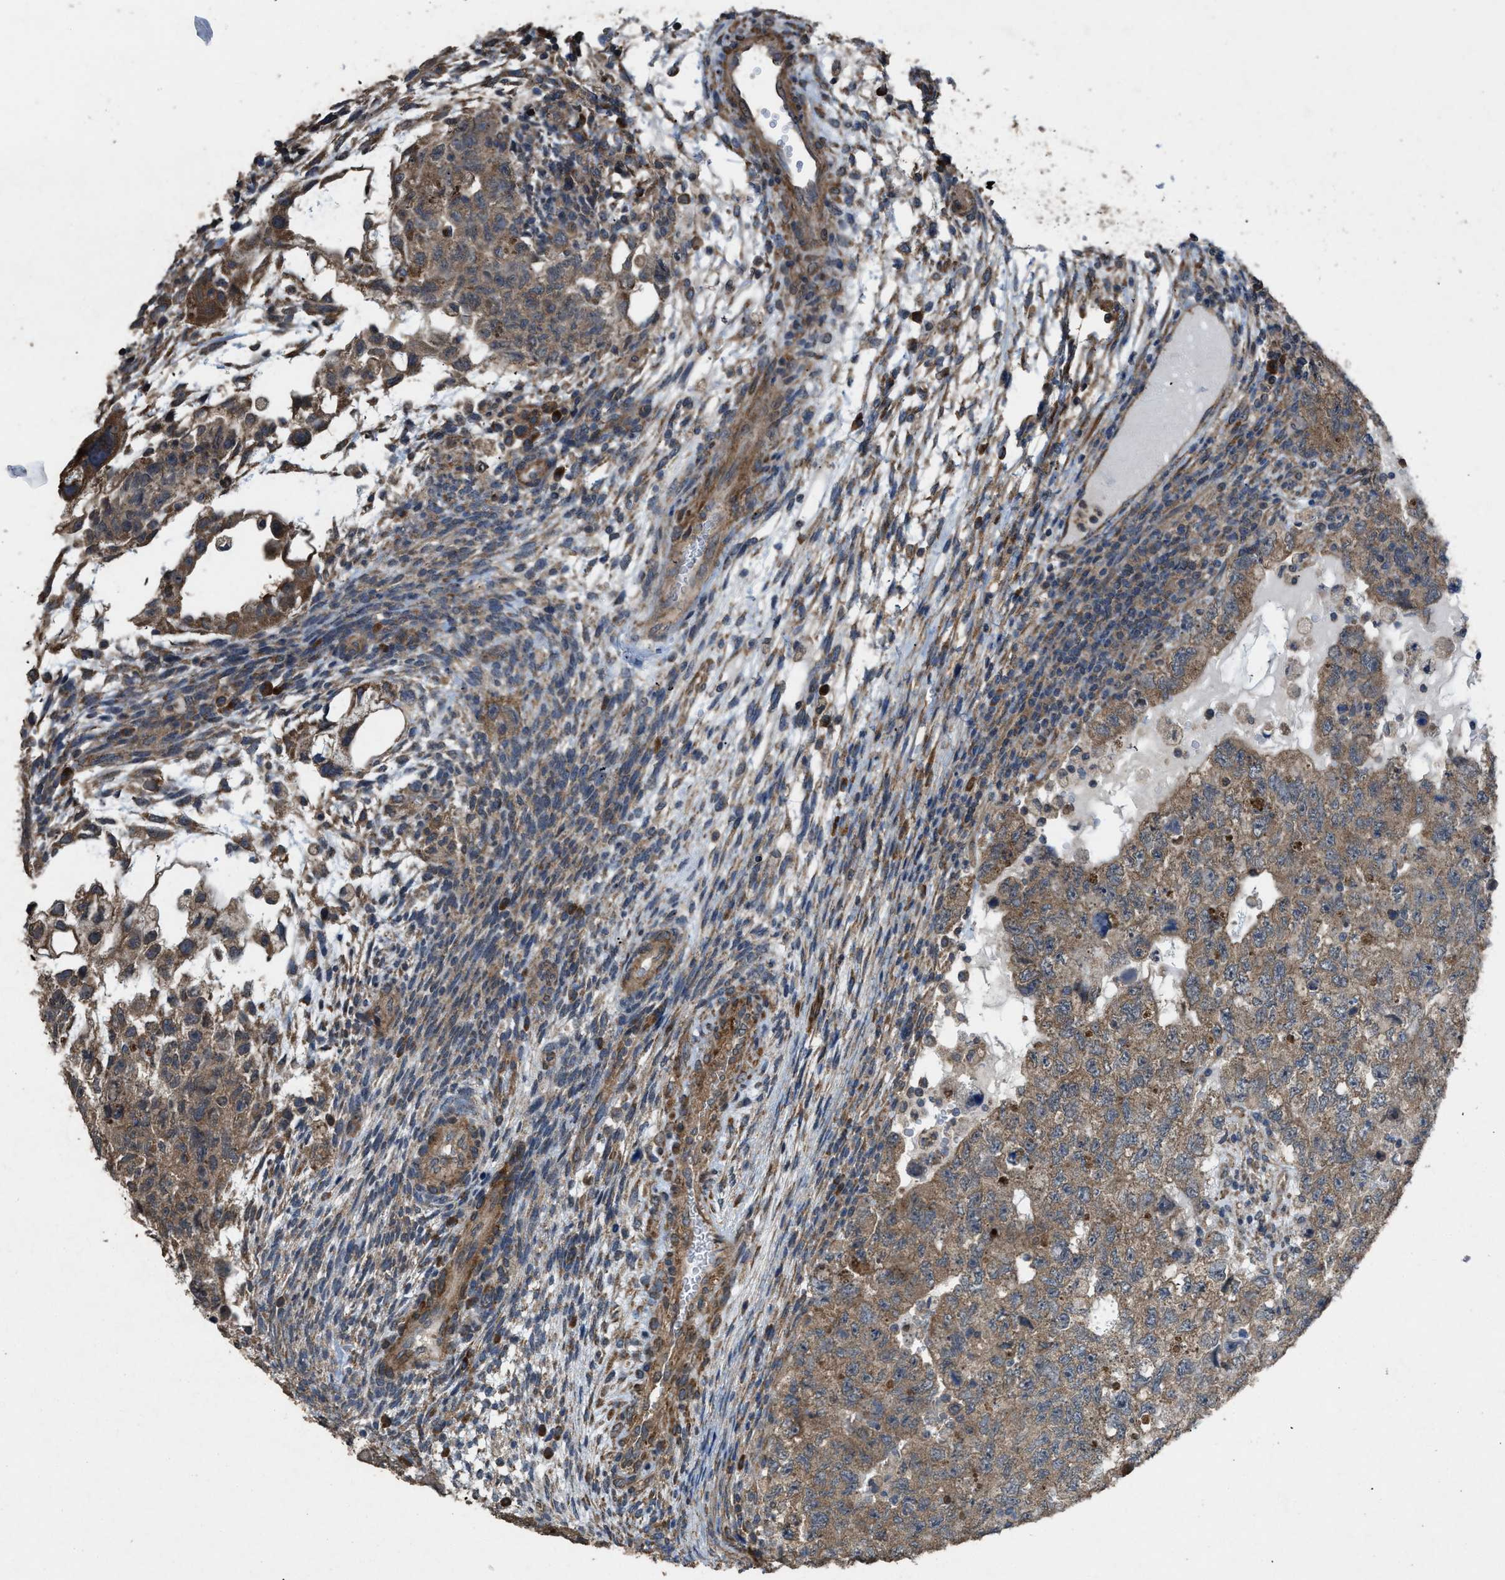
{"staining": {"intensity": "moderate", "quantity": ">75%", "location": "cytoplasmic/membranous"}, "tissue": "testis cancer", "cell_type": "Tumor cells", "image_type": "cancer", "snomed": [{"axis": "morphology", "description": "Carcinoma, Embryonal, NOS"}, {"axis": "topography", "description": "Testis"}], "caption": "Human embryonal carcinoma (testis) stained with a protein marker displays moderate staining in tumor cells.", "gene": "ARL6", "patient": {"sex": "male", "age": 36}}